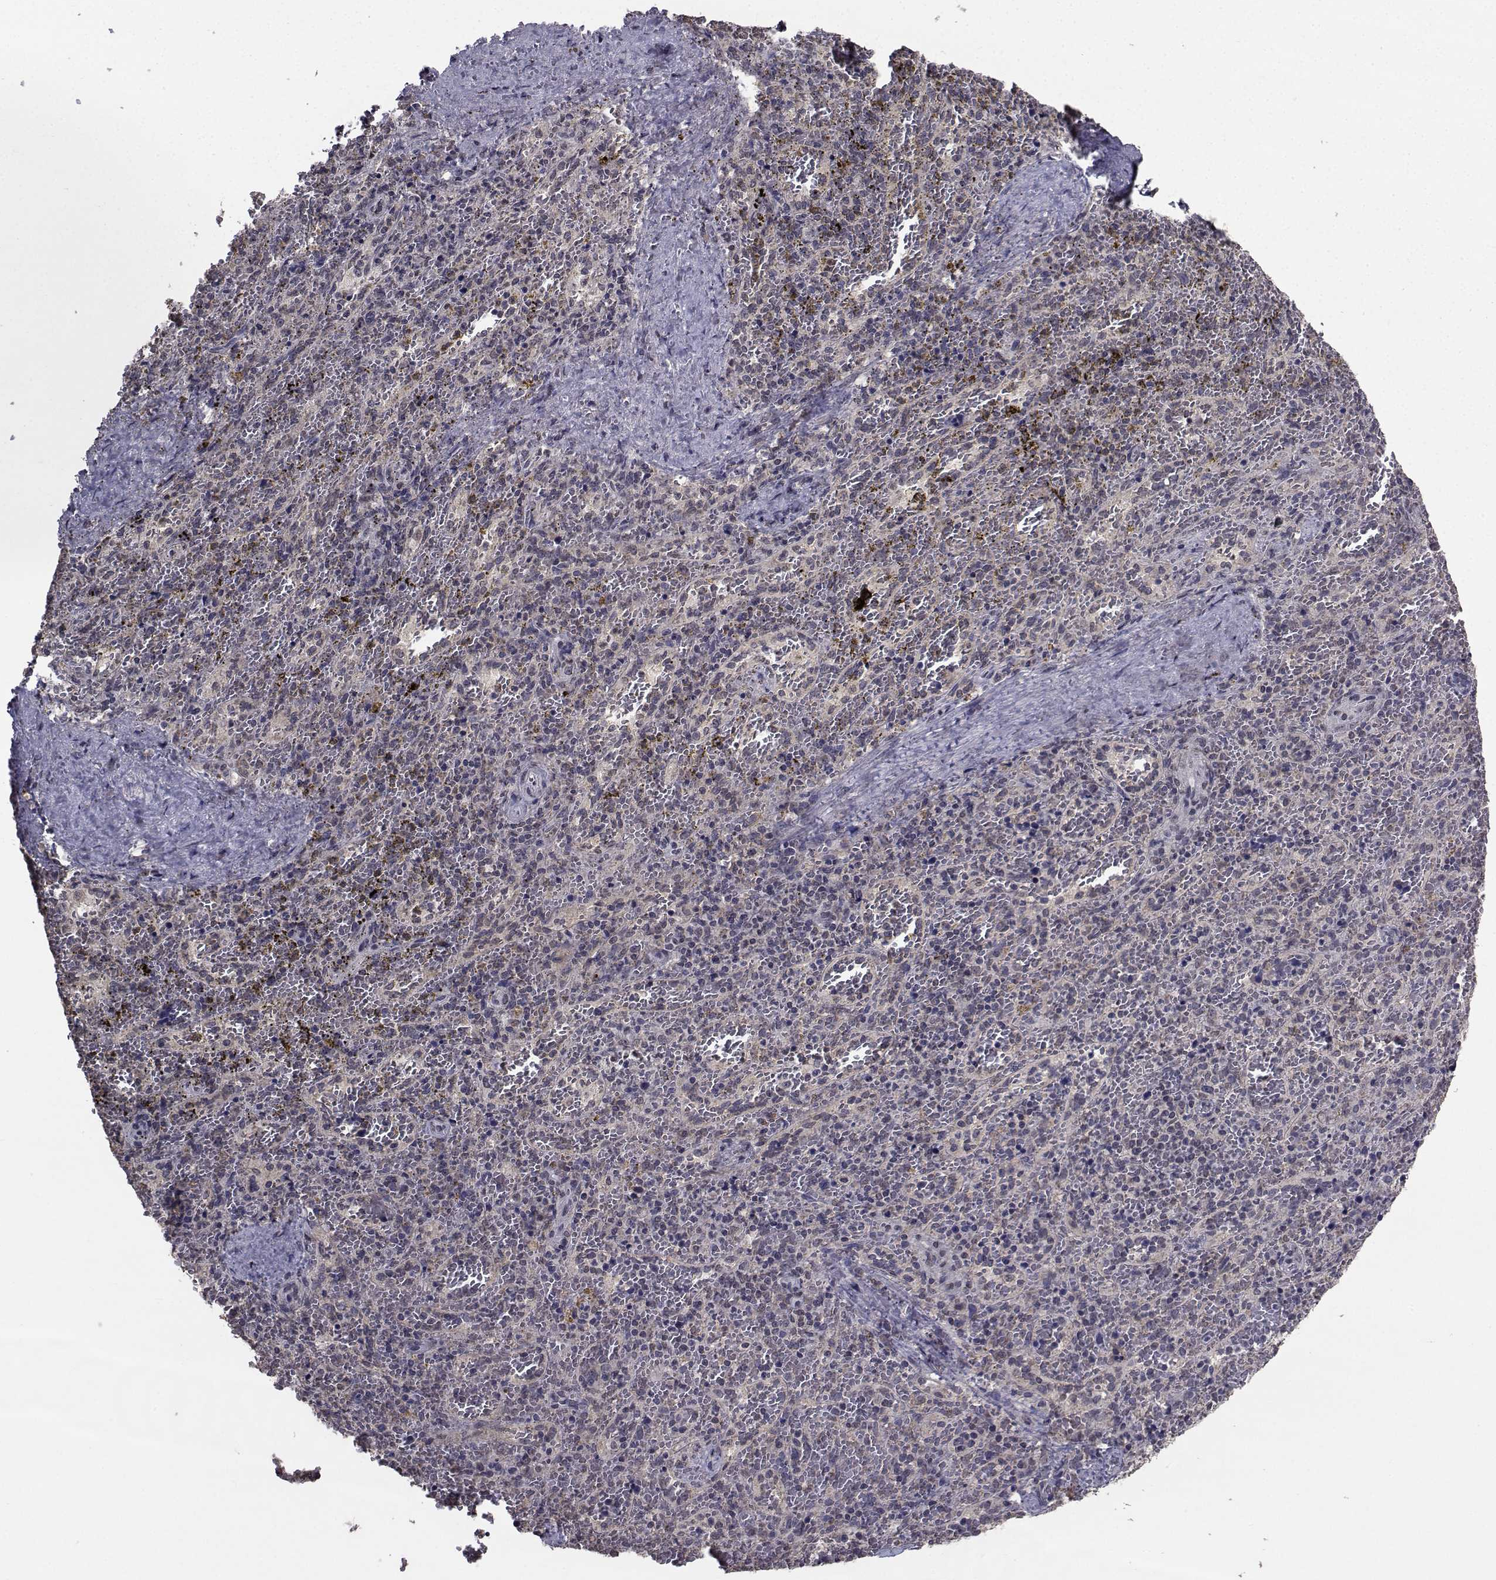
{"staining": {"intensity": "weak", "quantity": "25%-75%", "location": "cytoplasmic/membranous"}, "tissue": "spleen", "cell_type": "Cells in red pulp", "image_type": "normal", "snomed": [{"axis": "morphology", "description": "Normal tissue, NOS"}, {"axis": "topography", "description": "Spleen"}], "caption": "This is an image of immunohistochemistry staining of unremarkable spleen, which shows weak staining in the cytoplasmic/membranous of cells in red pulp.", "gene": "CYP2S1", "patient": {"sex": "female", "age": 50}}